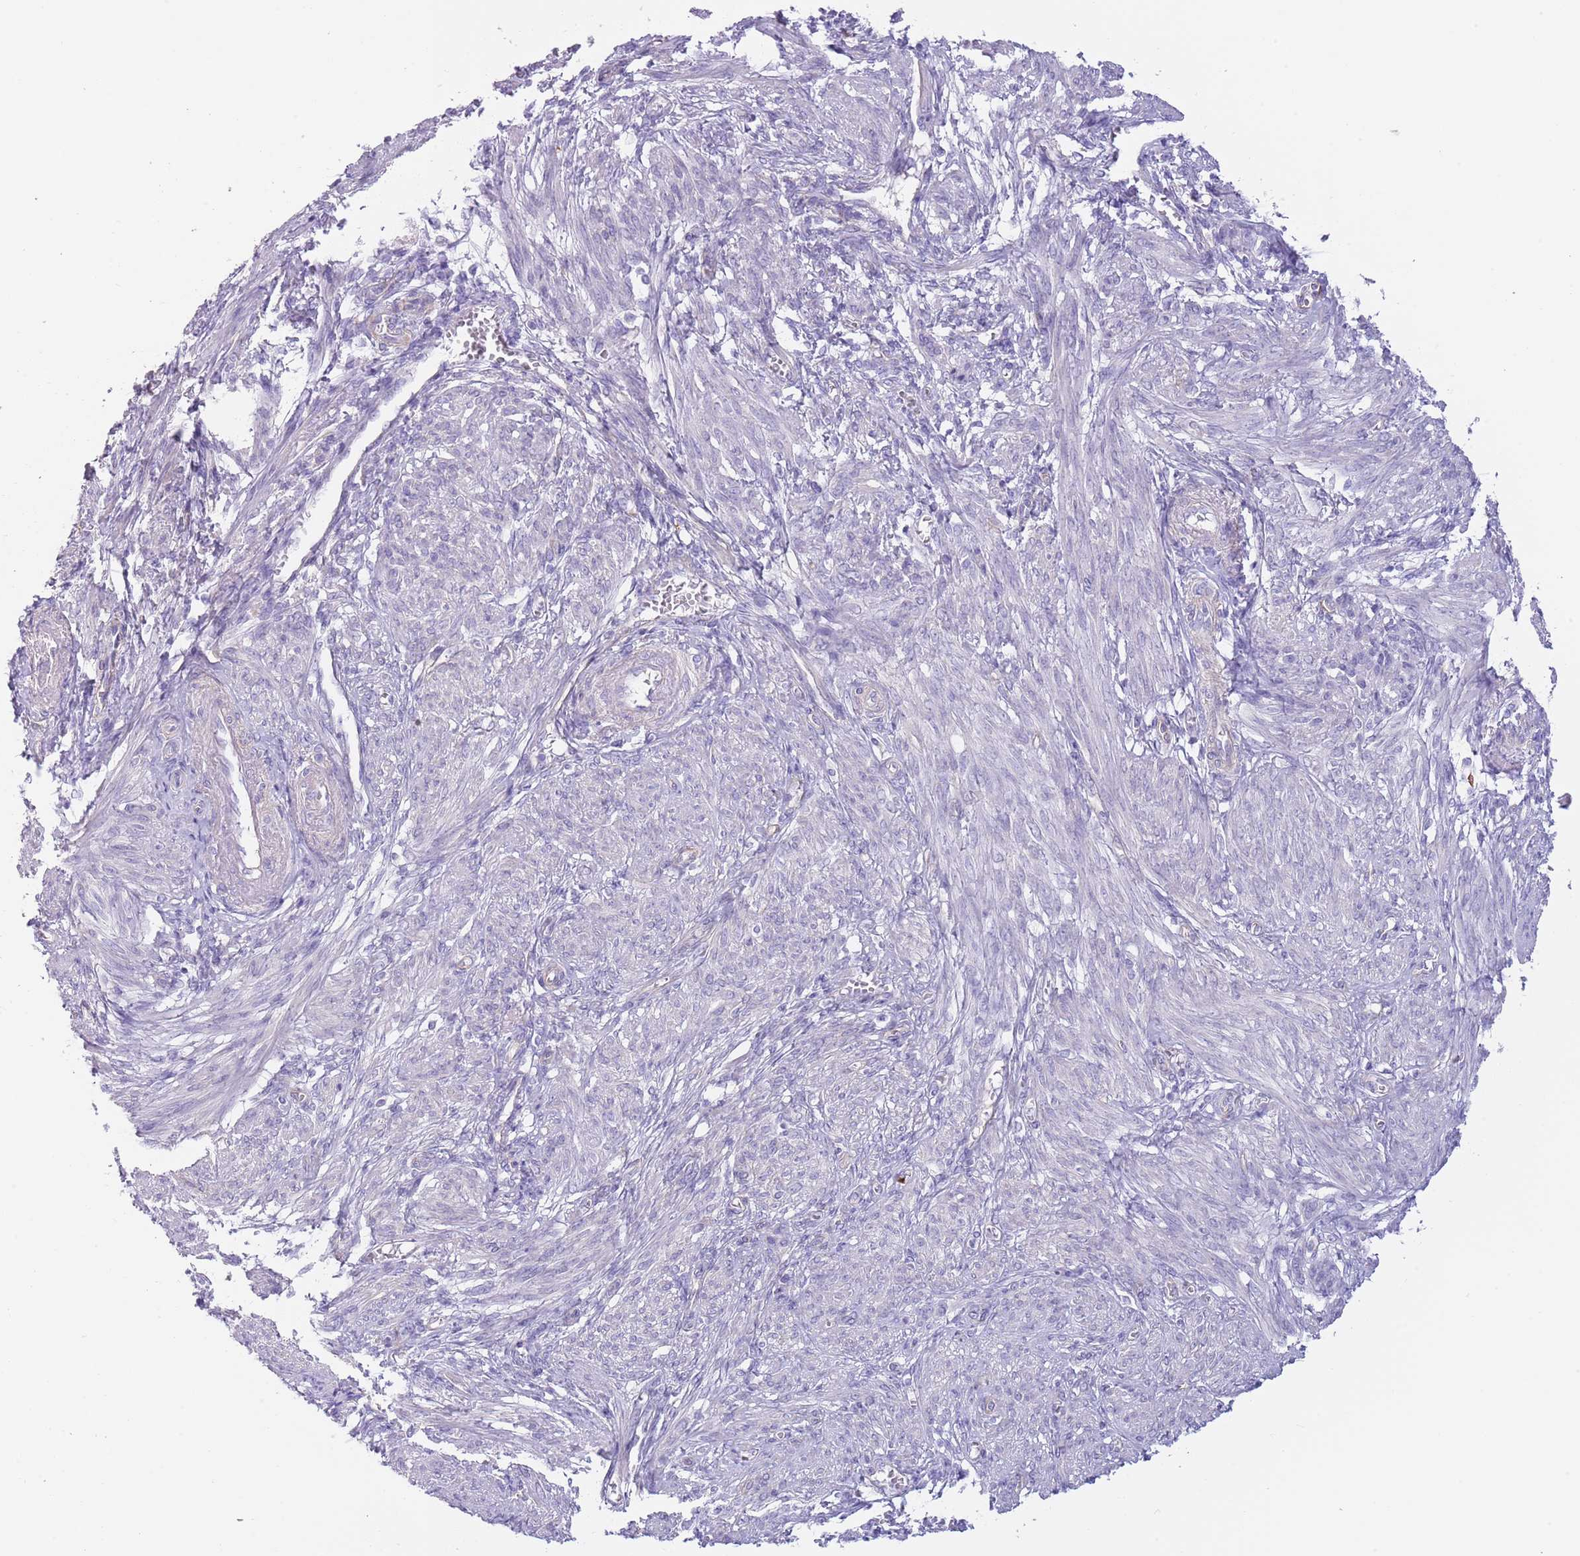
{"staining": {"intensity": "negative", "quantity": "none", "location": "none"}, "tissue": "smooth muscle", "cell_type": "Smooth muscle cells", "image_type": "normal", "snomed": [{"axis": "morphology", "description": "Normal tissue, NOS"}, {"axis": "topography", "description": "Smooth muscle"}], "caption": "IHC of normal smooth muscle demonstrates no expression in smooth muscle cells. (Stains: DAB immunohistochemistry with hematoxylin counter stain, Microscopy: brightfield microscopy at high magnification).", "gene": "TSGA13", "patient": {"sex": "female", "age": 39}}